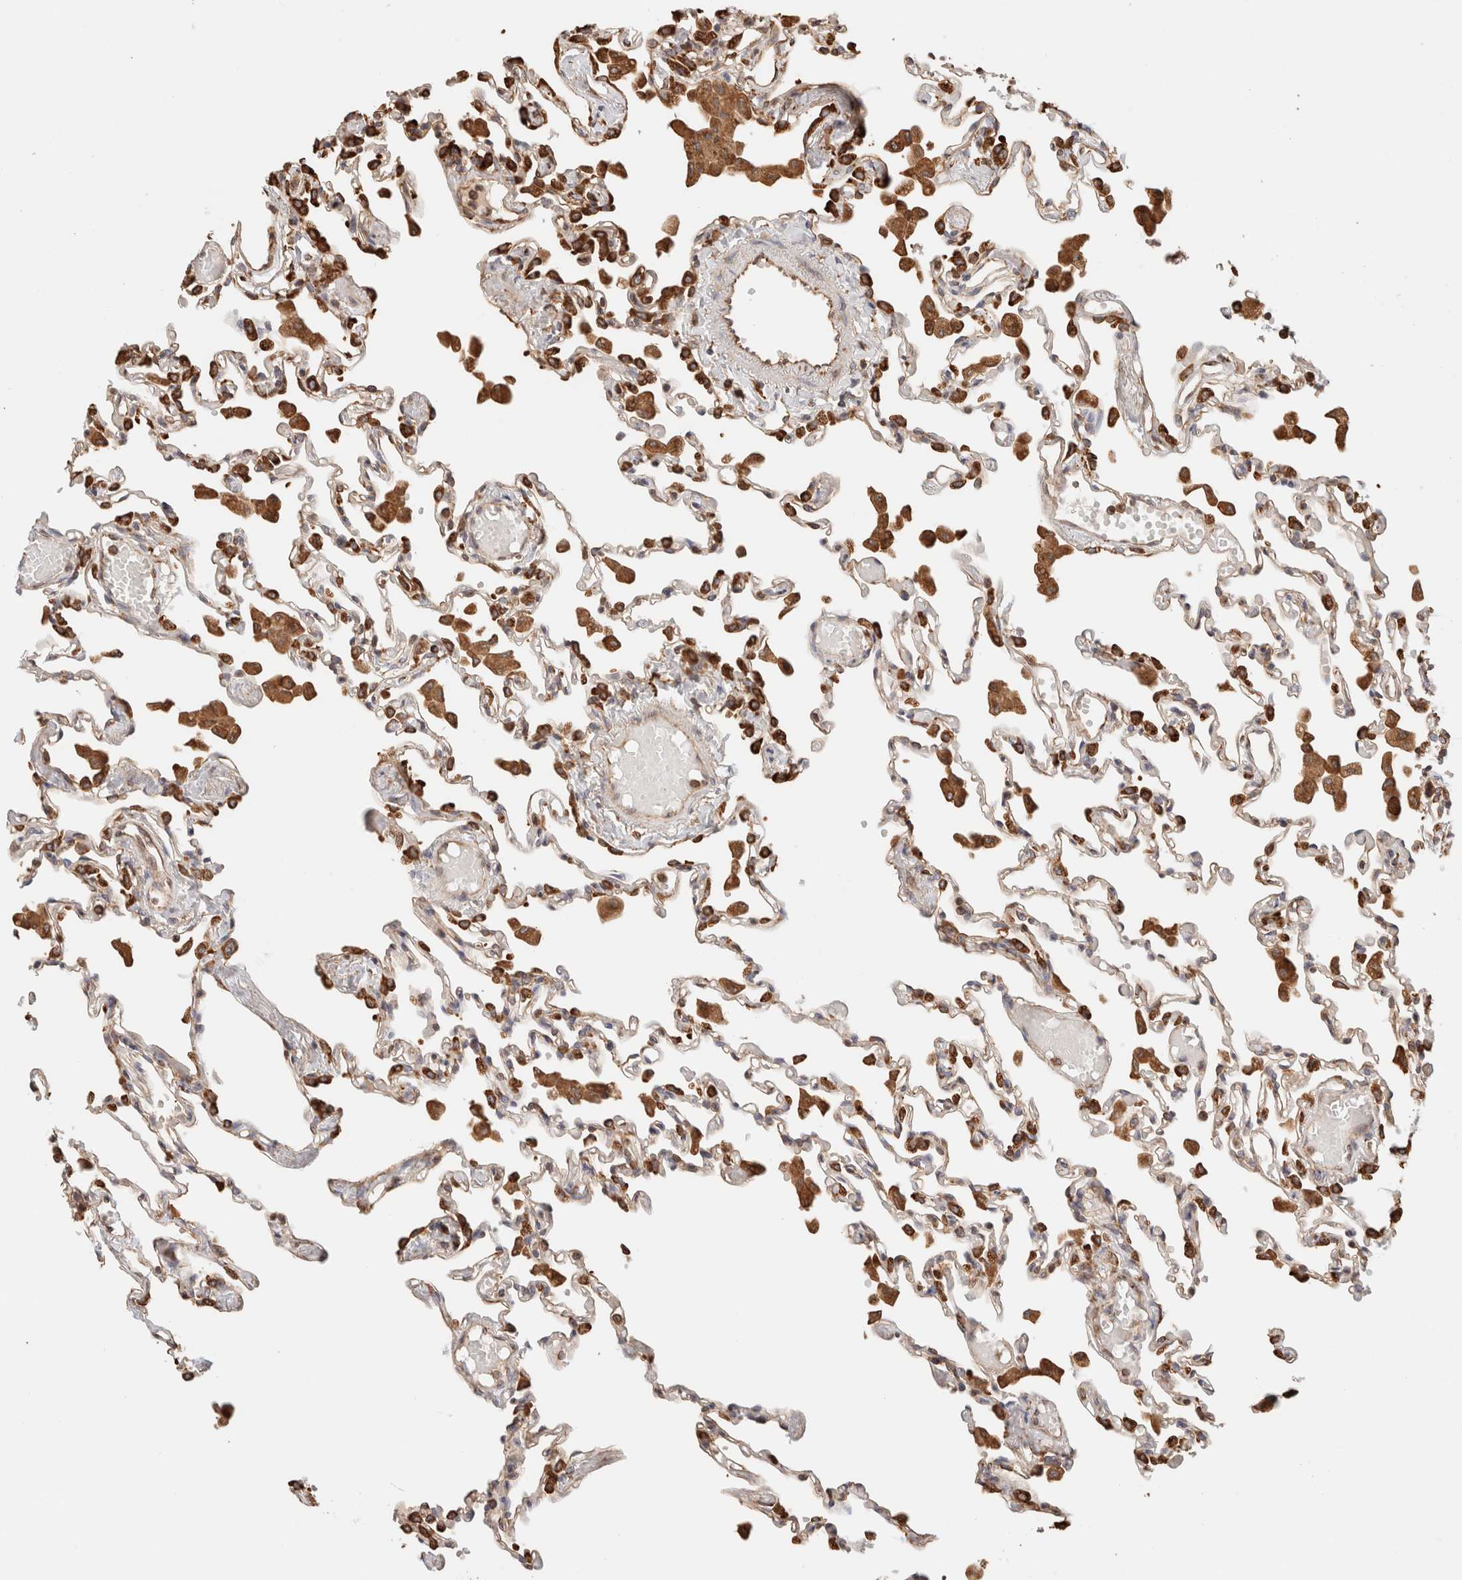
{"staining": {"intensity": "strong", "quantity": "25%-75%", "location": "cytoplasmic/membranous"}, "tissue": "lung", "cell_type": "Alveolar cells", "image_type": "normal", "snomed": [{"axis": "morphology", "description": "Normal tissue, NOS"}, {"axis": "topography", "description": "Bronchus"}, {"axis": "topography", "description": "Lung"}], "caption": "Immunohistochemistry (IHC) image of normal human lung stained for a protein (brown), which reveals high levels of strong cytoplasmic/membranous expression in about 25%-75% of alveolar cells.", "gene": "FER", "patient": {"sex": "female", "age": 49}}